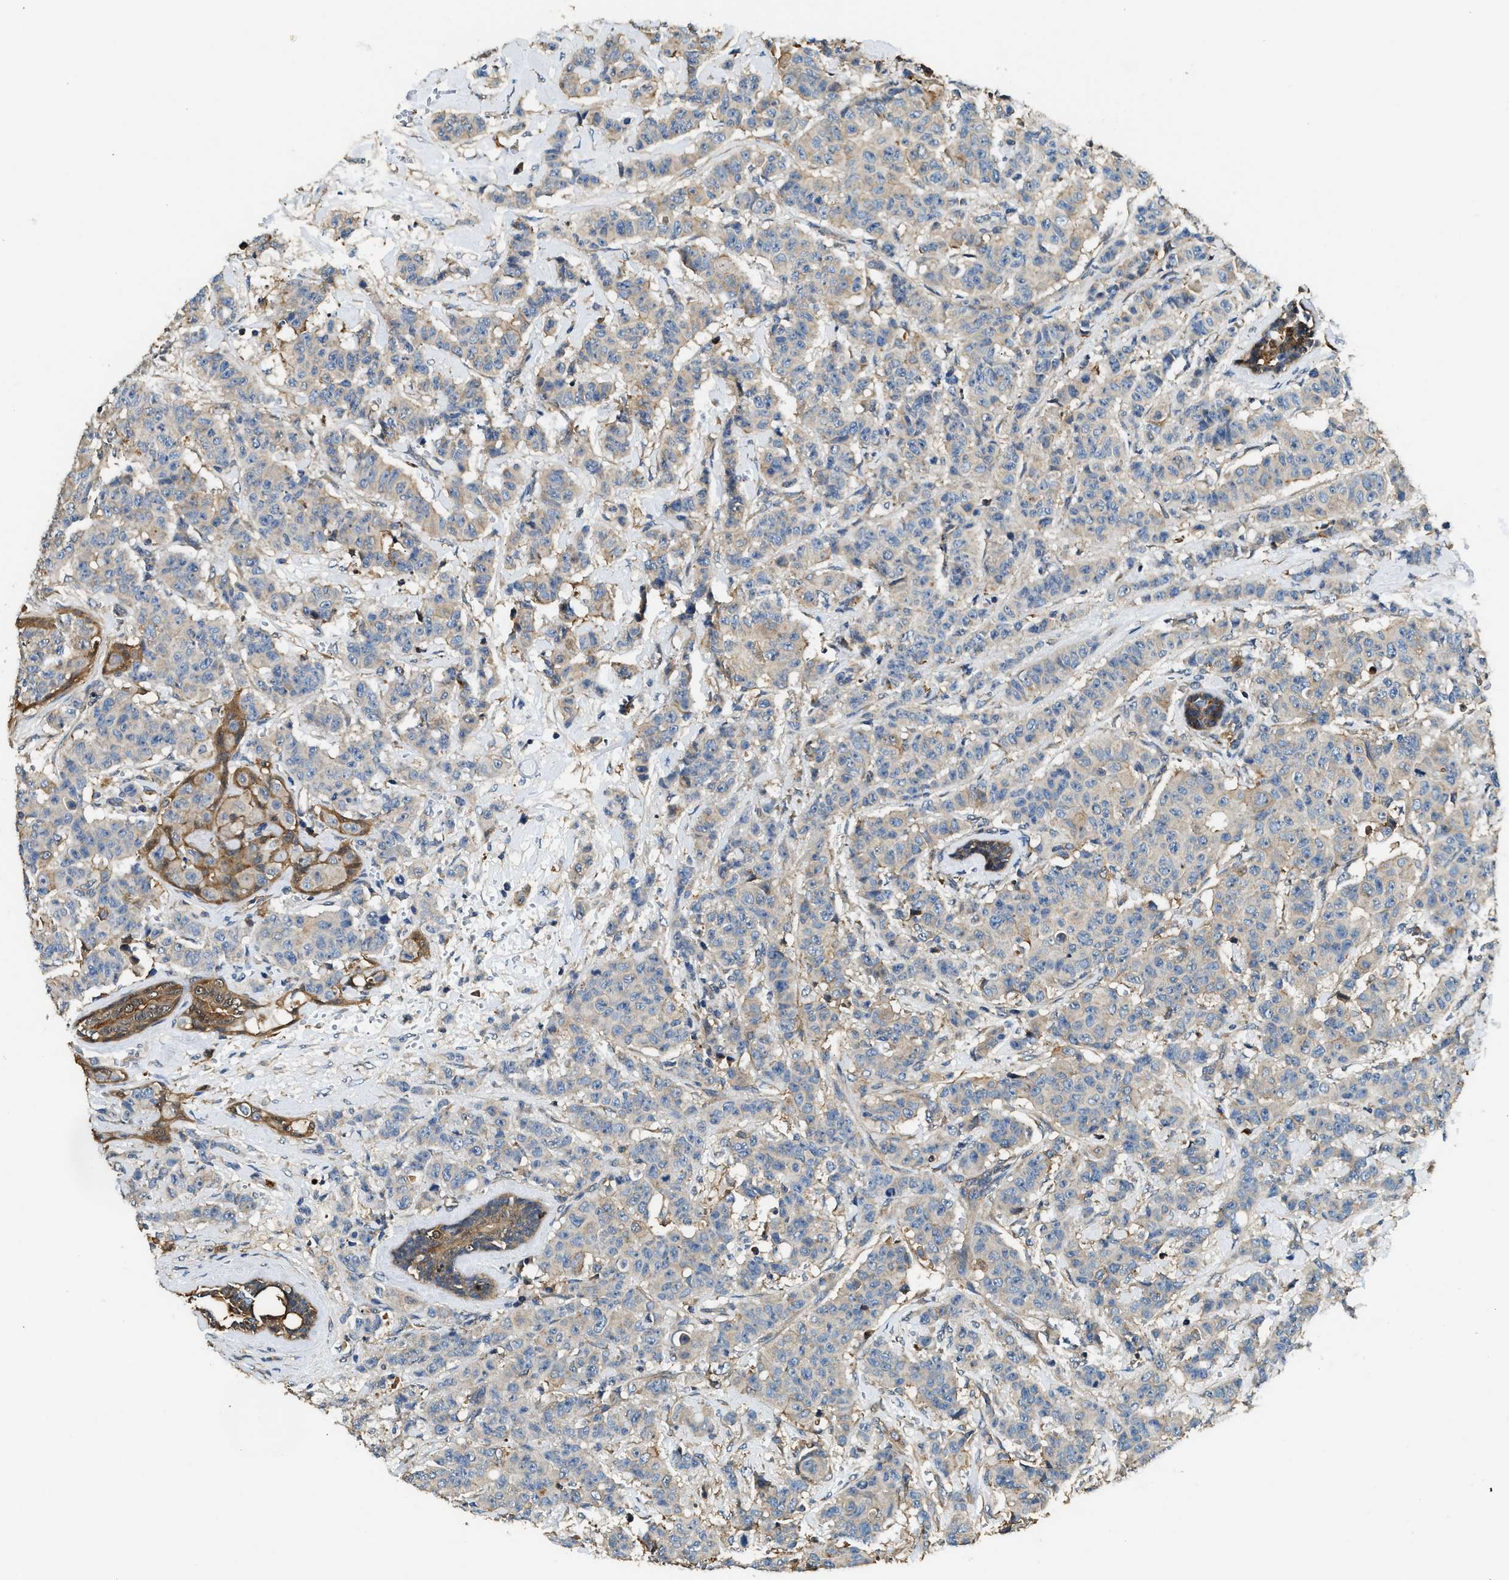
{"staining": {"intensity": "weak", "quantity": "<25%", "location": "cytoplasmic/membranous"}, "tissue": "breast cancer", "cell_type": "Tumor cells", "image_type": "cancer", "snomed": [{"axis": "morphology", "description": "Normal tissue, NOS"}, {"axis": "morphology", "description": "Duct carcinoma"}, {"axis": "topography", "description": "Breast"}], "caption": "Human breast cancer (intraductal carcinoma) stained for a protein using immunohistochemistry (IHC) demonstrates no staining in tumor cells.", "gene": "ANXA3", "patient": {"sex": "female", "age": 40}}